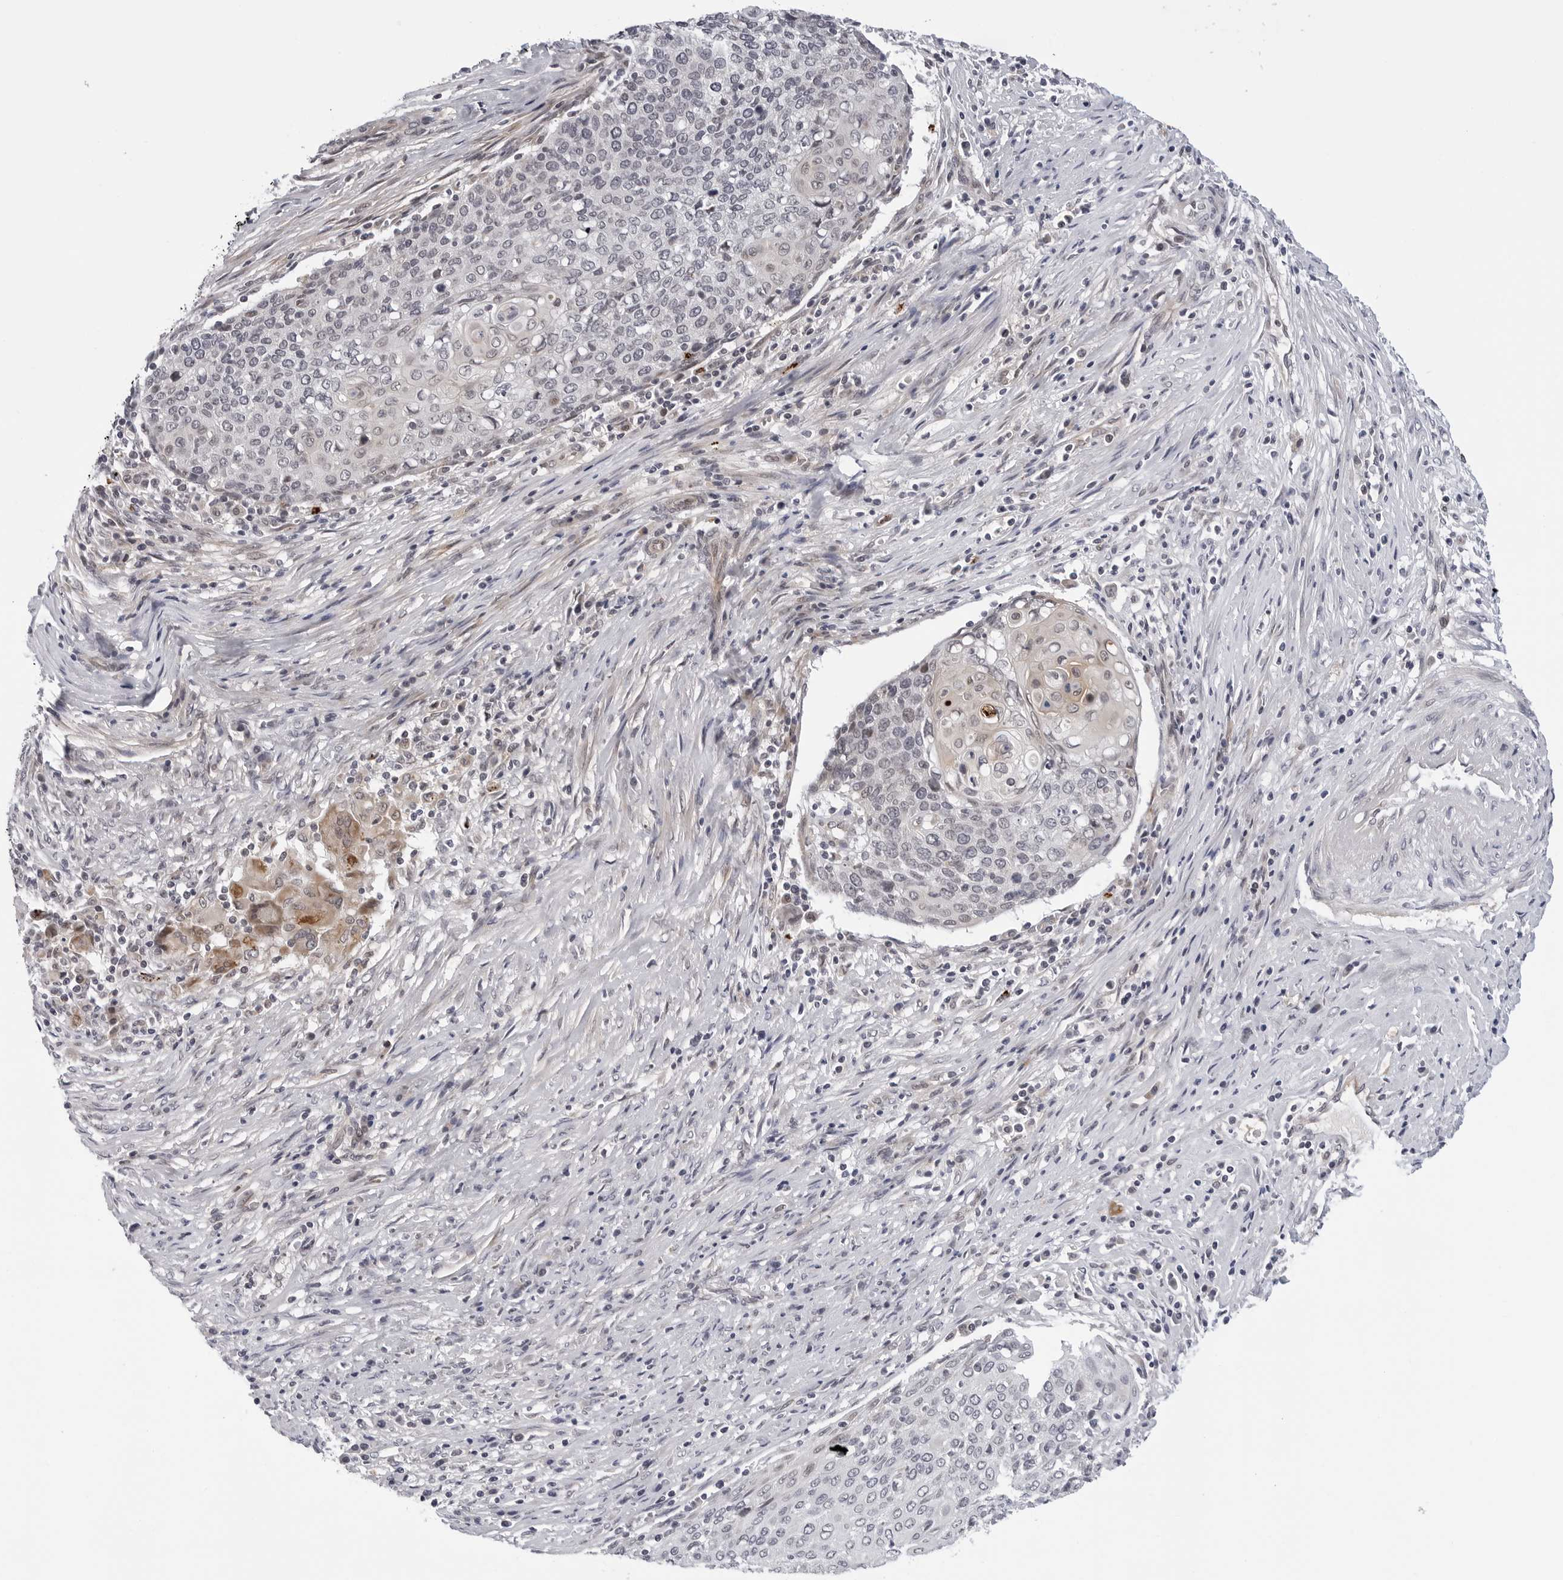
{"staining": {"intensity": "negative", "quantity": "none", "location": "none"}, "tissue": "cervical cancer", "cell_type": "Tumor cells", "image_type": "cancer", "snomed": [{"axis": "morphology", "description": "Squamous cell carcinoma, NOS"}, {"axis": "topography", "description": "Cervix"}], "caption": "Human cervical cancer stained for a protein using immunohistochemistry displays no staining in tumor cells.", "gene": "KIAA1614", "patient": {"sex": "female", "age": 39}}